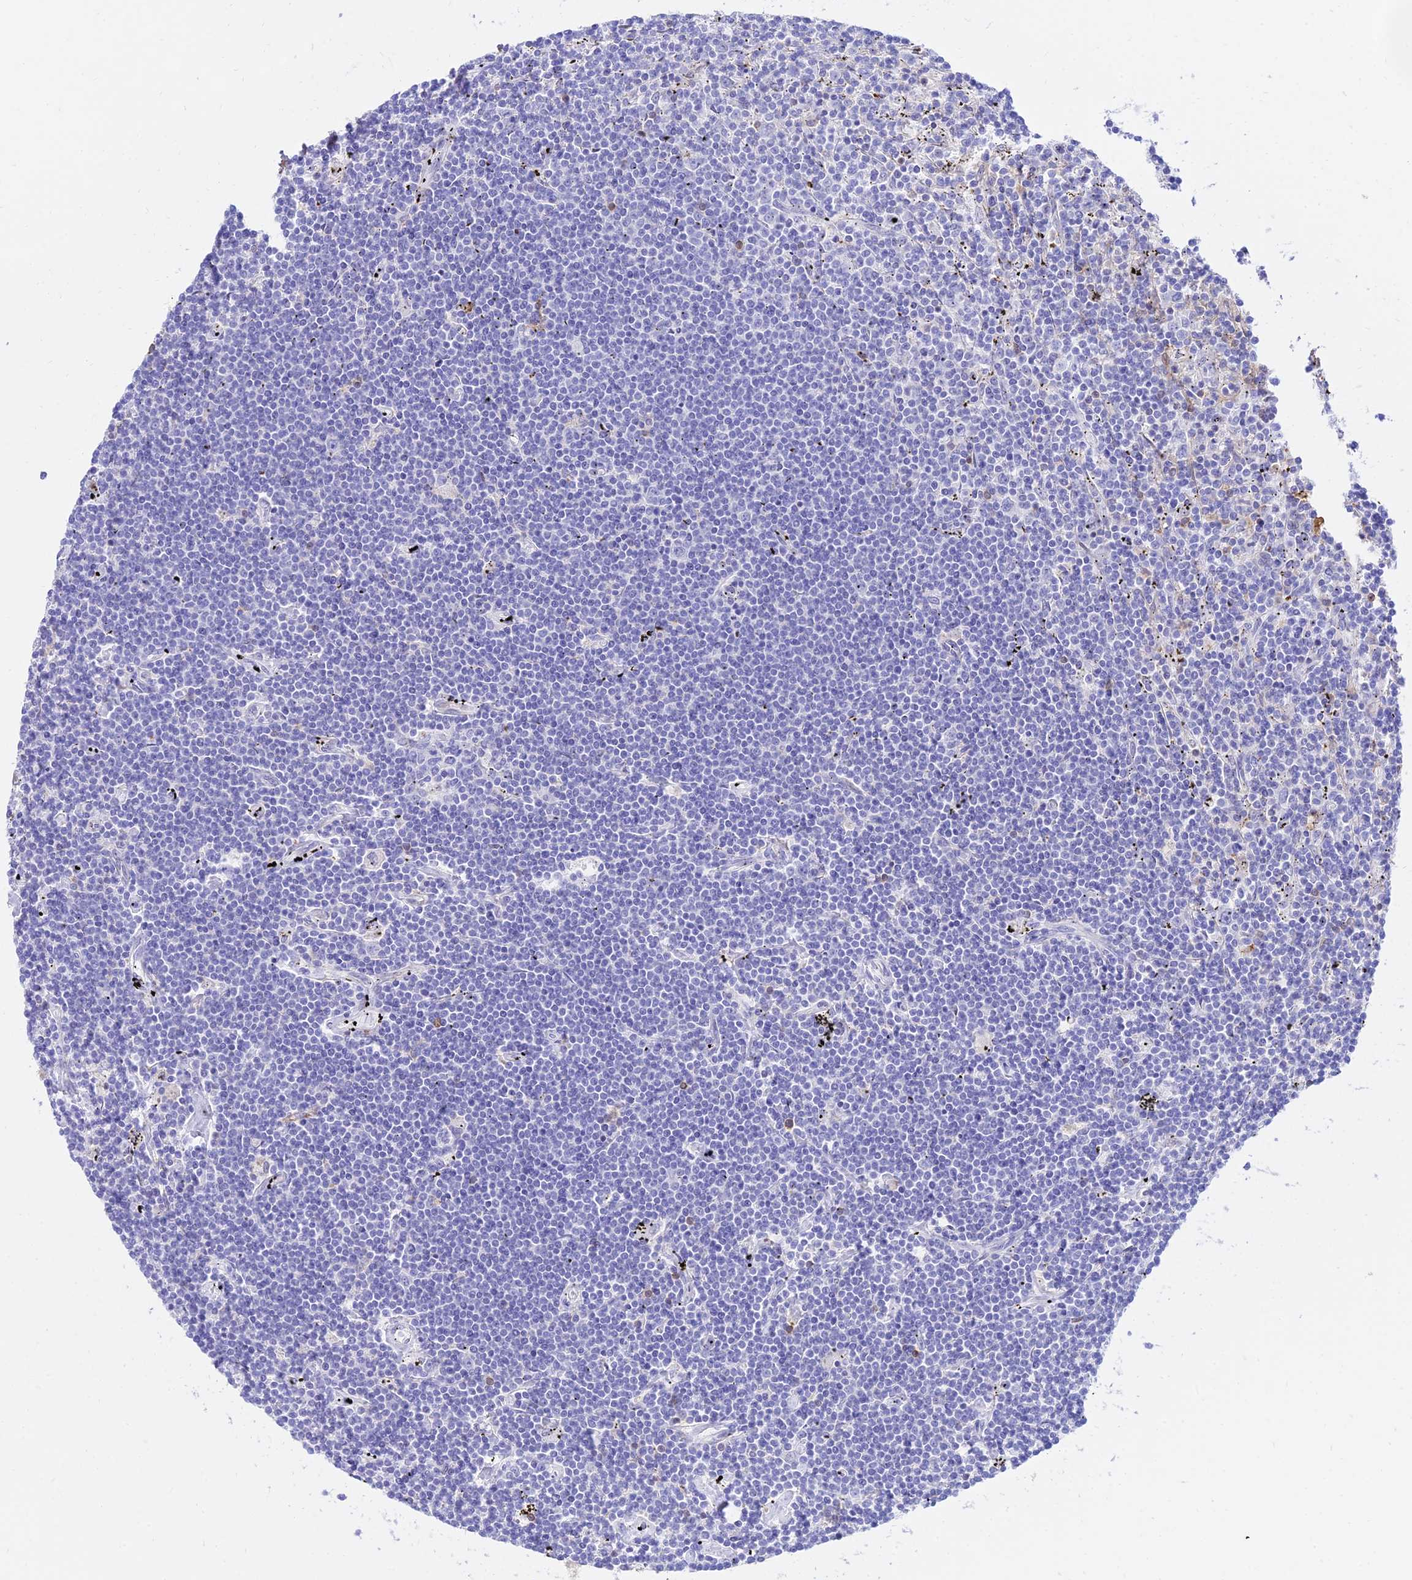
{"staining": {"intensity": "negative", "quantity": "none", "location": "none"}, "tissue": "lymphoma", "cell_type": "Tumor cells", "image_type": "cancer", "snomed": [{"axis": "morphology", "description": "Malignant lymphoma, non-Hodgkin's type, Low grade"}, {"axis": "topography", "description": "Spleen"}], "caption": "The micrograph reveals no significant expression in tumor cells of lymphoma. (DAB immunohistochemistry (IHC) visualized using brightfield microscopy, high magnification).", "gene": "SREK1IP1", "patient": {"sex": "male", "age": 76}}